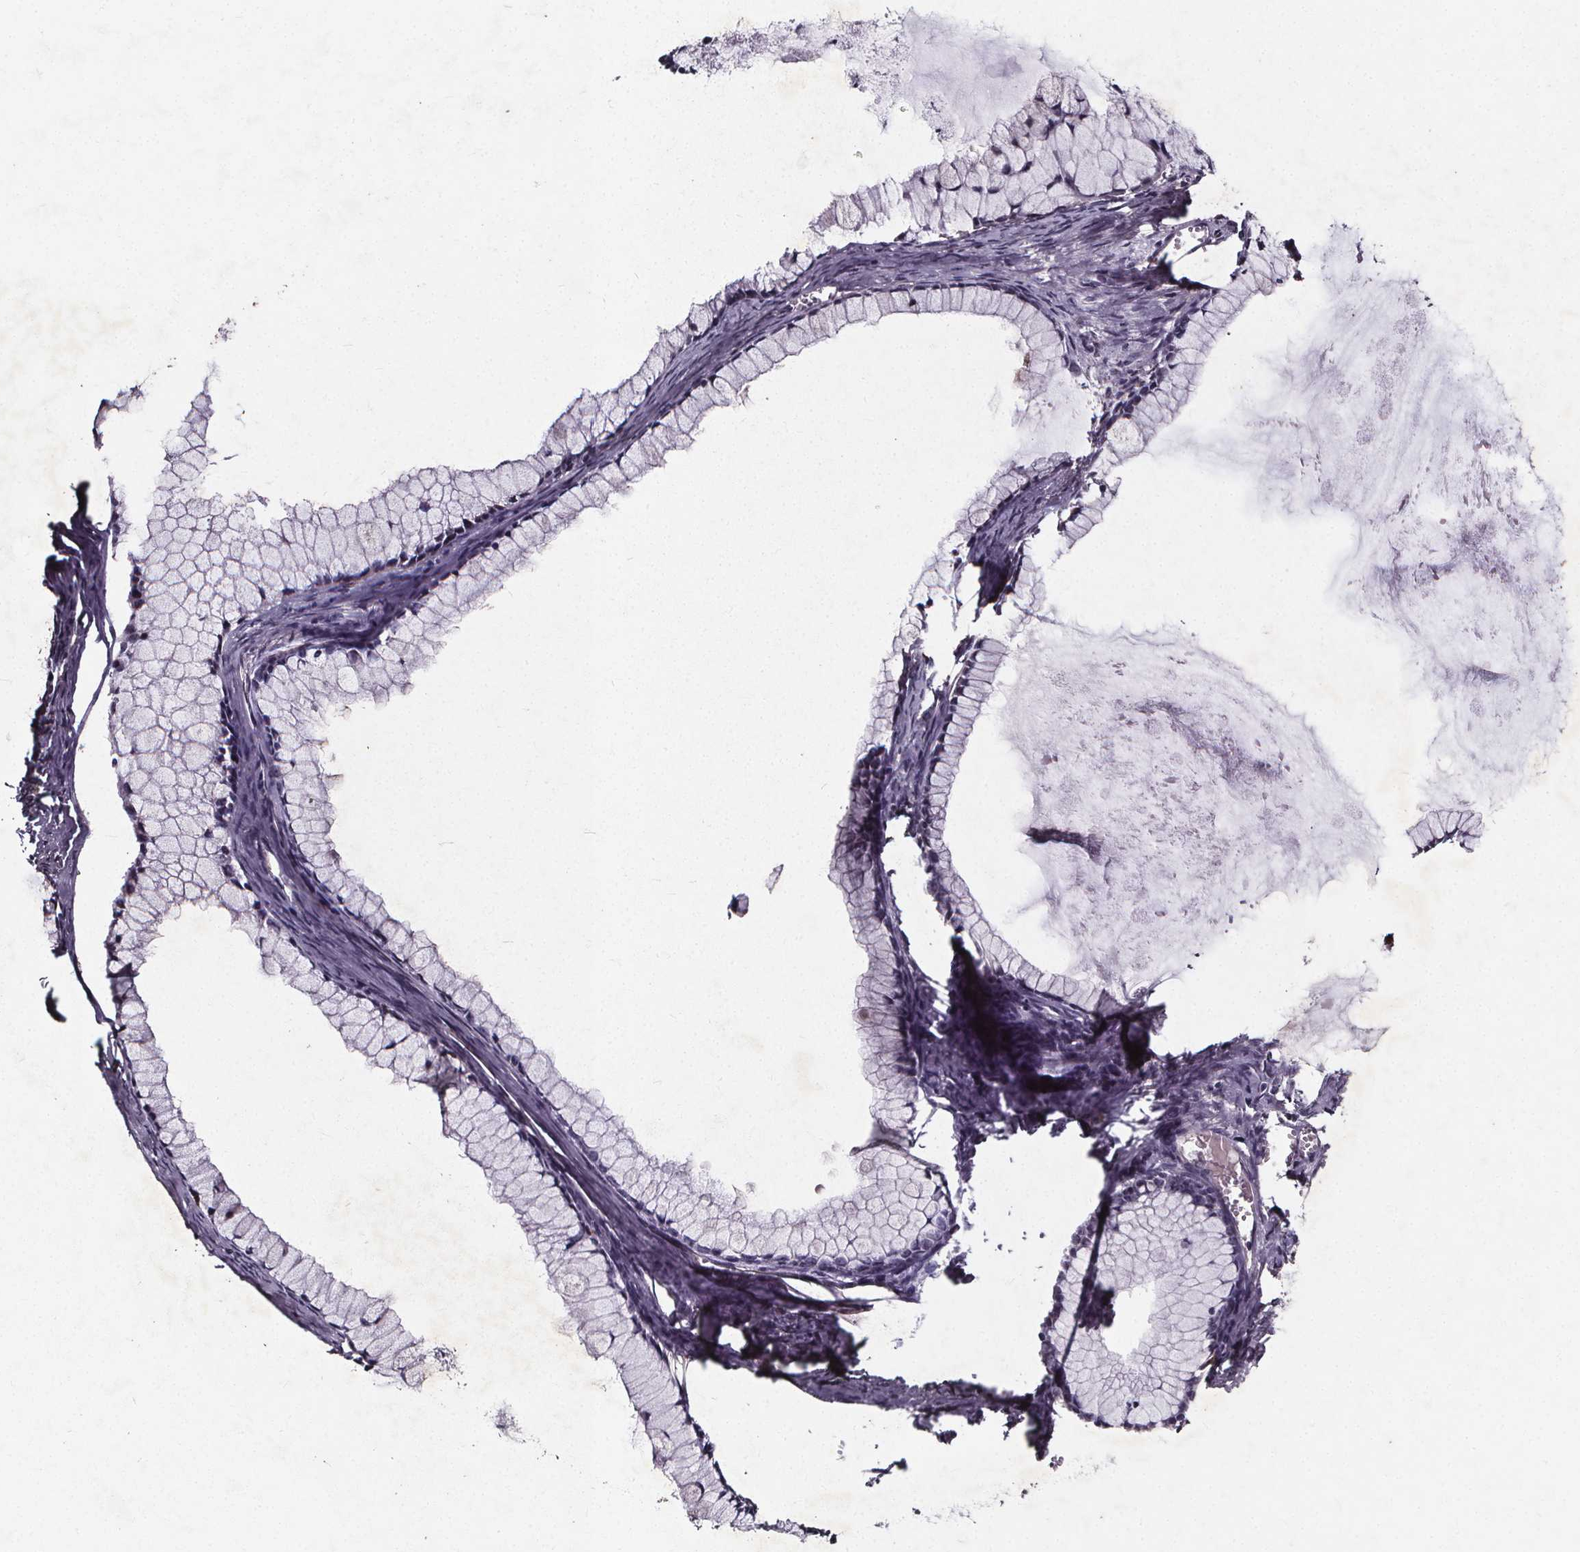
{"staining": {"intensity": "negative", "quantity": "none", "location": "none"}, "tissue": "ovarian cancer", "cell_type": "Tumor cells", "image_type": "cancer", "snomed": [{"axis": "morphology", "description": "Cystadenocarcinoma, mucinous, NOS"}, {"axis": "topography", "description": "Ovary"}], "caption": "Mucinous cystadenocarcinoma (ovarian) was stained to show a protein in brown. There is no significant expression in tumor cells.", "gene": "SPAG8", "patient": {"sex": "female", "age": 41}}